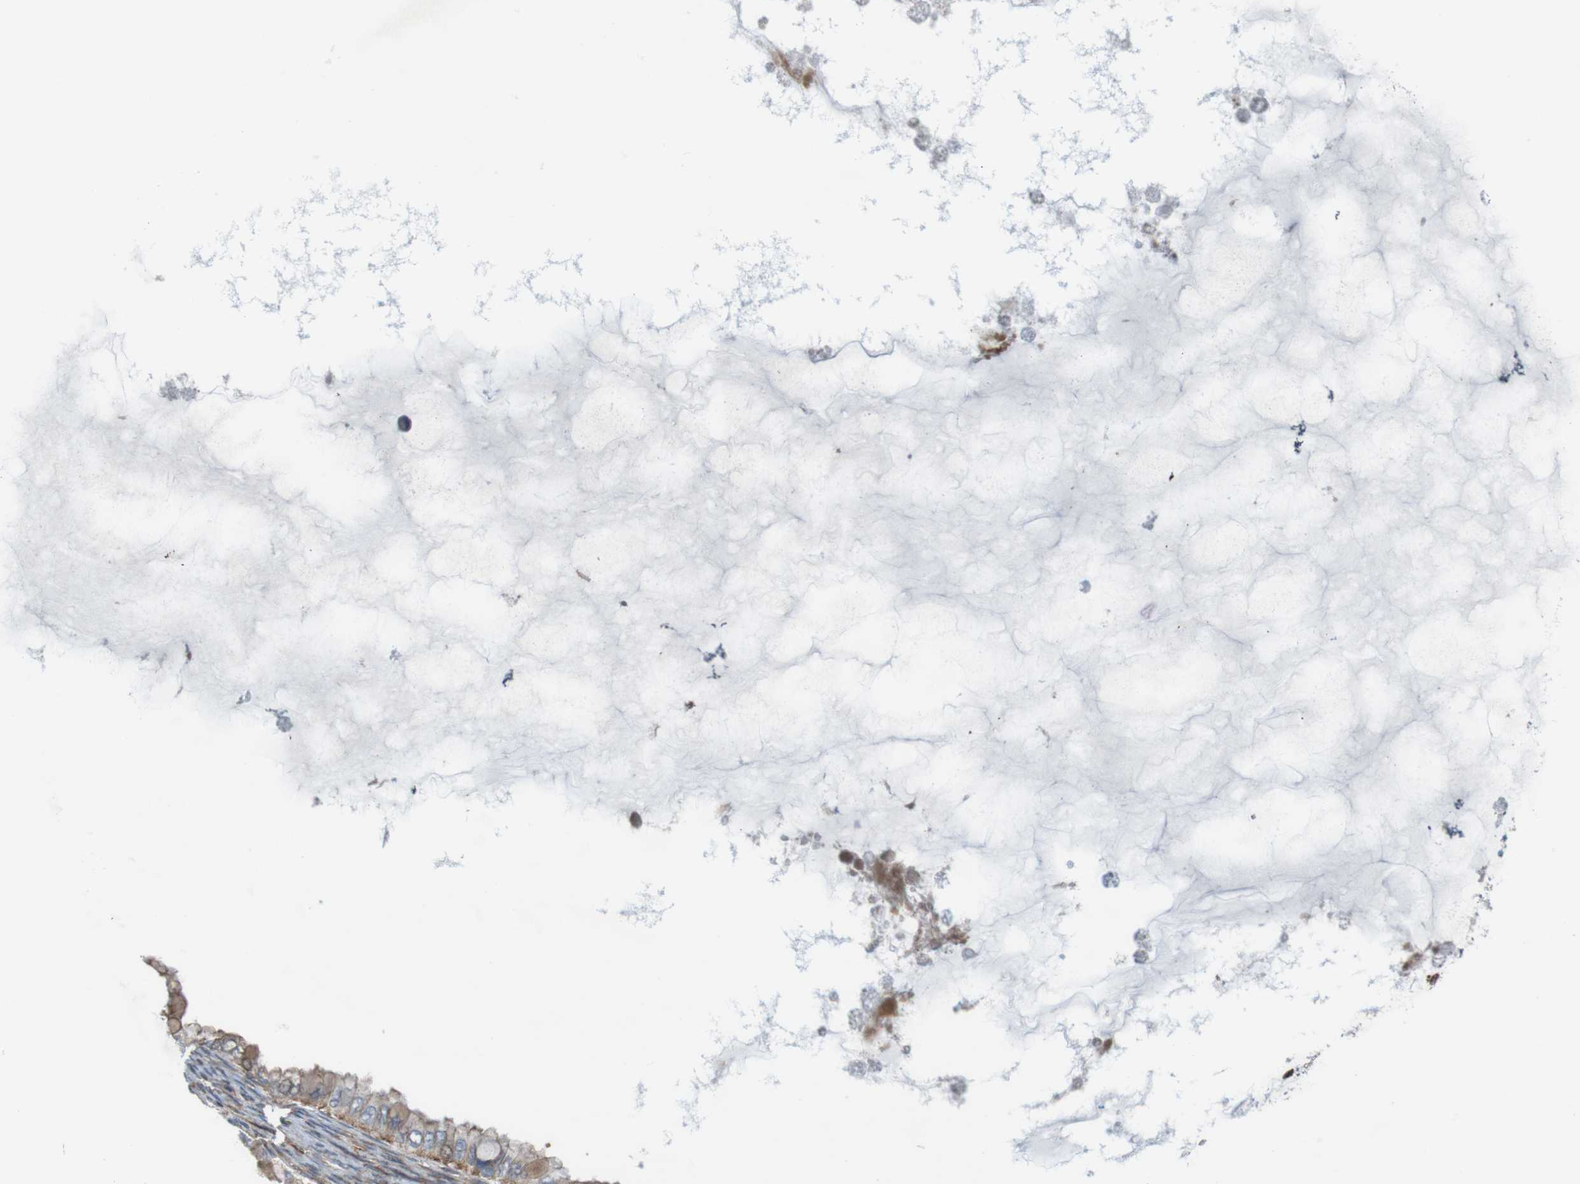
{"staining": {"intensity": "weak", "quantity": ">75%", "location": "cytoplasmic/membranous"}, "tissue": "ovarian cancer", "cell_type": "Tumor cells", "image_type": "cancer", "snomed": [{"axis": "morphology", "description": "Cystadenocarcinoma, mucinous, NOS"}, {"axis": "topography", "description": "Ovary"}], "caption": "An image showing weak cytoplasmic/membranous expression in about >75% of tumor cells in ovarian cancer, as visualized by brown immunohistochemical staining.", "gene": "PTGER4", "patient": {"sex": "female", "age": 80}}